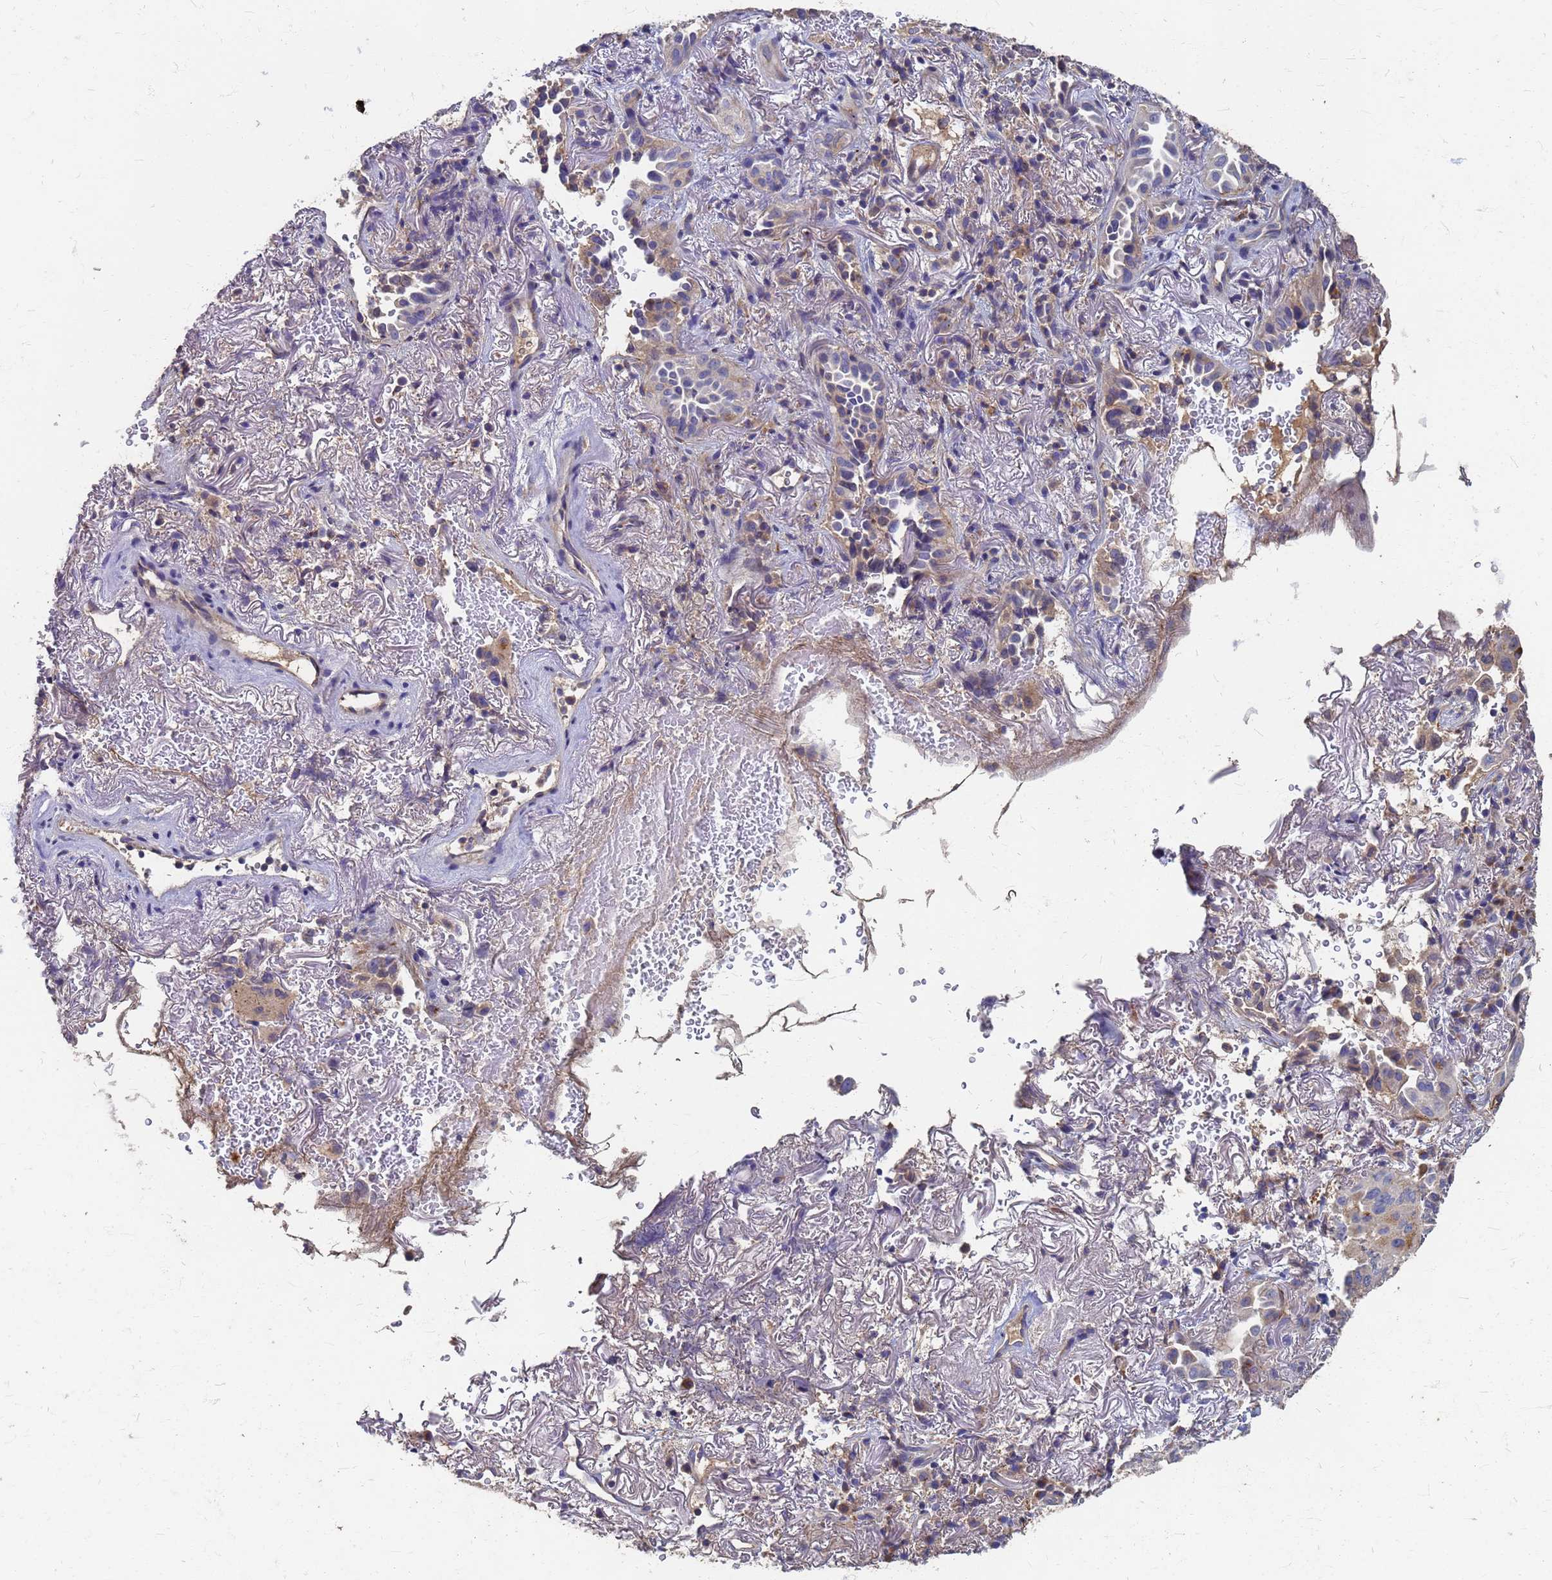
{"staining": {"intensity": "negative", "quantity": "none", "location": "none"}, "tissue": "lung cancer", "cell_type": "Tumor cells", "image_type": "cancer", "snomed": [{"axis": "morphology", "description": "Adenocarcinoma, NOS"}, {"axis": "topography", "description": "Lung"}], "caption": "IHC of lung cancer exhibits no staining in tumor cells.", "gene": "KRCC1", "patient": {"sex": "female", "age": 69}}